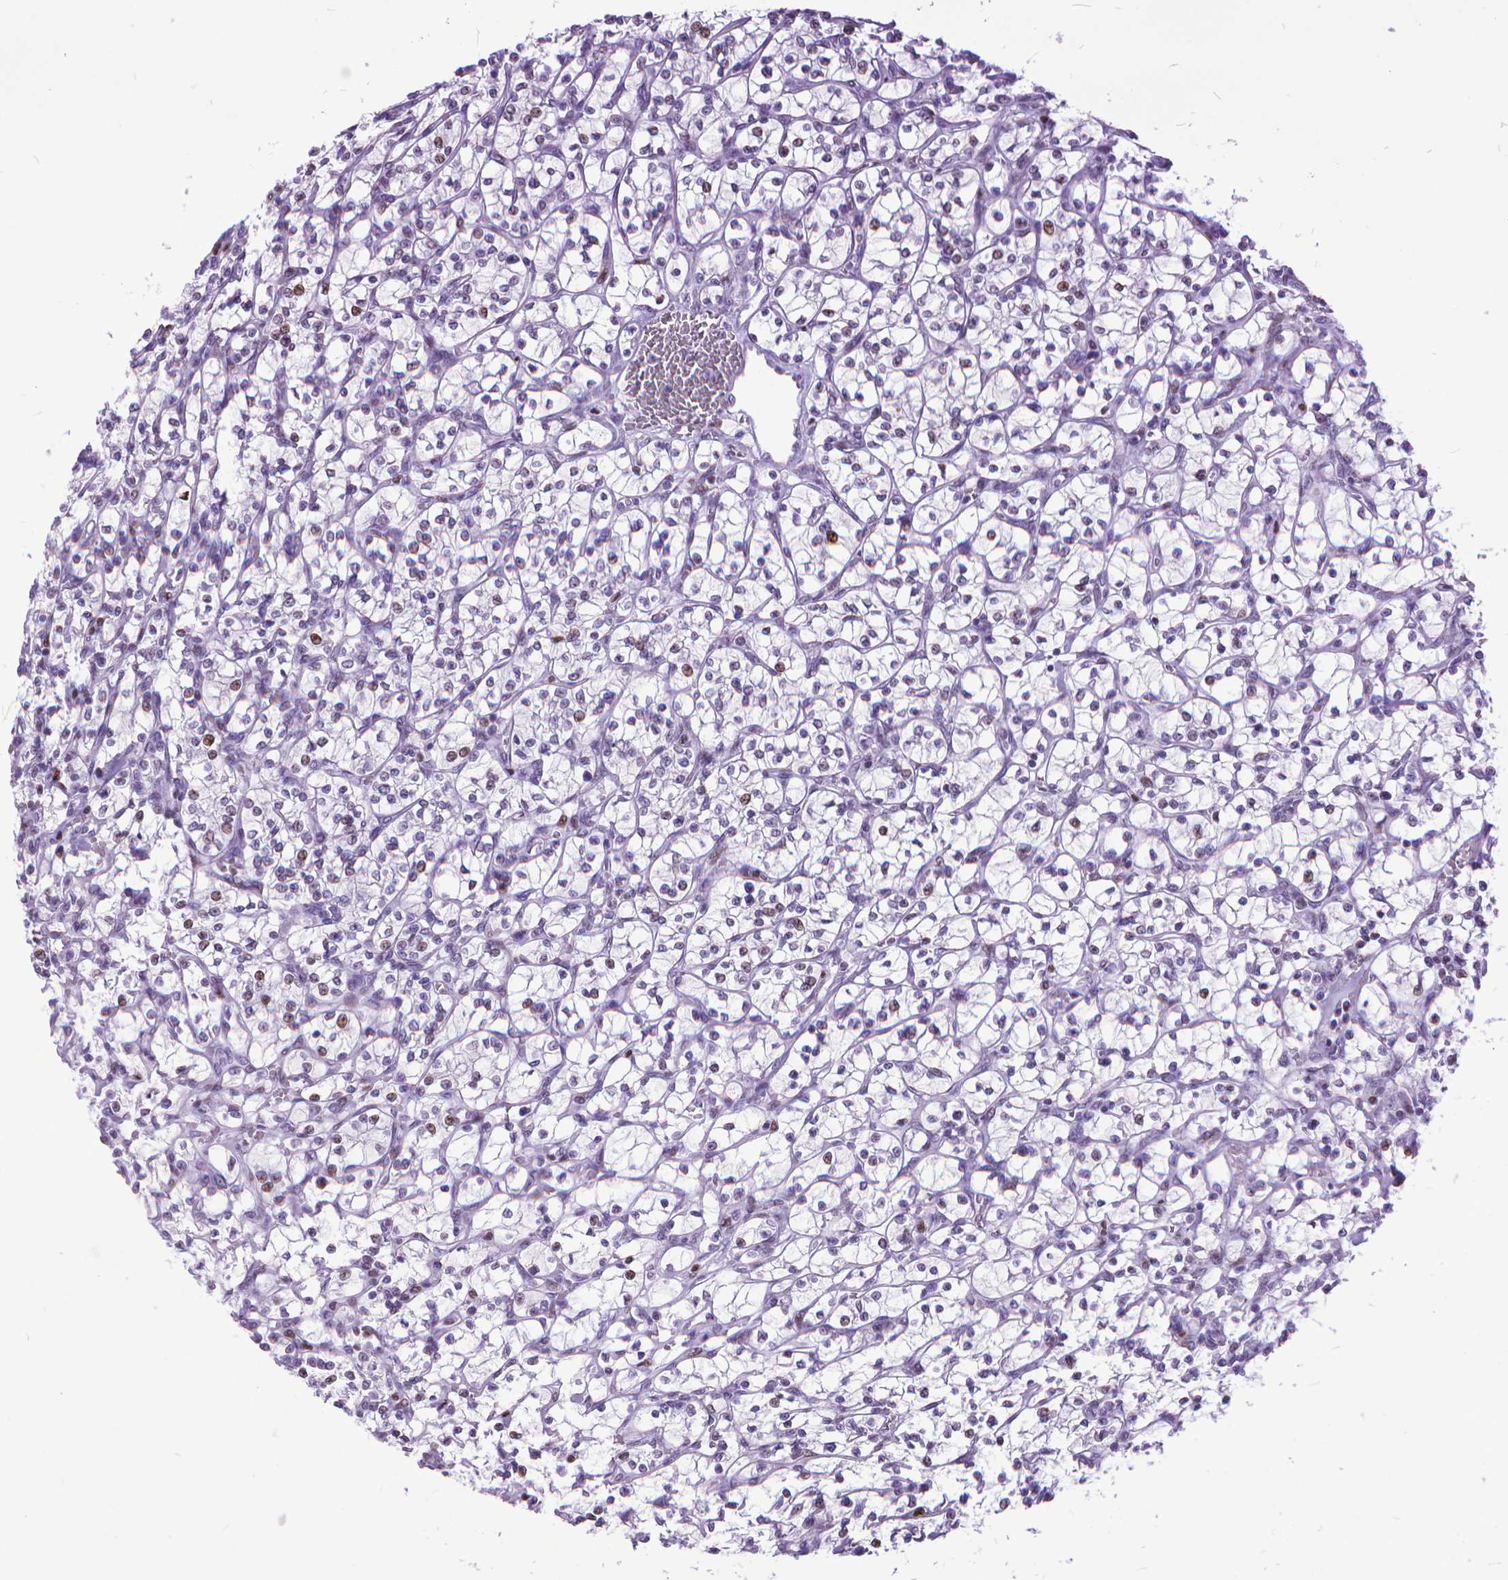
{"staining": {"intensity": "weak", "quantity": "<25%", "location": "nuclear"}, "tissue": "renal cancer", "cell_type": "Tumor cells", "image_type": "cancer", "snomed": [{"axis": "morphology", "description": "Adenocarcinoma, NOS"}, {"axis": "topography", "description": "Kidney"}], "caption": "This is an IHC photomicrograph of adenocarcinoma (renal). There is no staining in tumor cells.", "gene": "POLE4", "patient": {"sex": "female", "age": 64}}